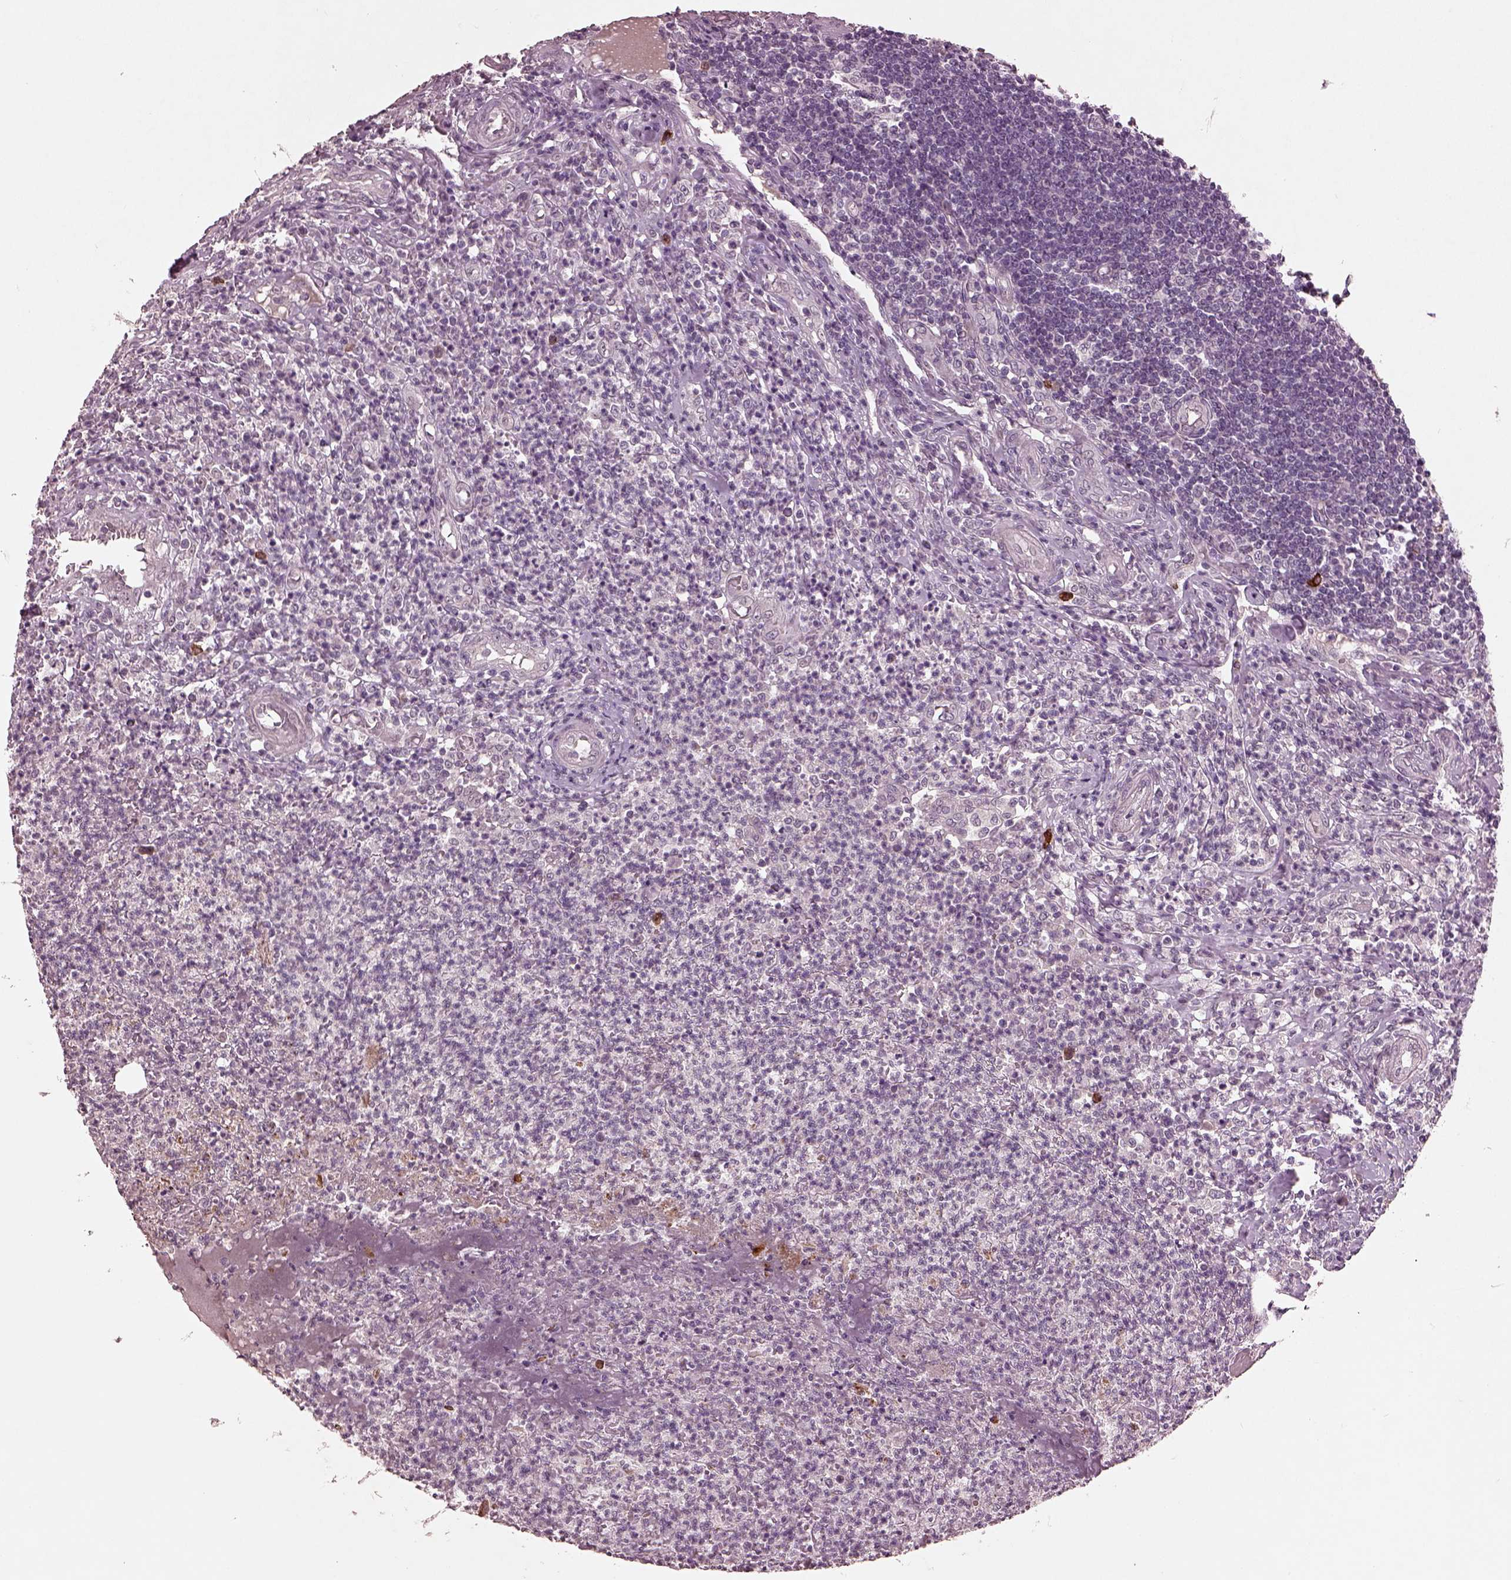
{"staining": {"intensity": "negative", "quantity": "none", "location": "none"}, "tissue": "appendix", "cell_type": "Glandular cells", "image_type": "normal", "snomed": [{"axis": "morphology", "description": "Normal tissue, NOS"}, {"axis": "morphology", "description": "Inflammation, NOS"}, {"axis": "topography", "description": "Appendix"}], "caption": "An image of appendix stained for a protein displays no brown staining in glandular cells. Brightfield microscopy of immunohistochemistry (IHC) stained with DAB (brown) and hematoxylin (blue), captured at high magnification.", "gene": "IL18RAP", "patient": {"sex": "male", "age": 16}}